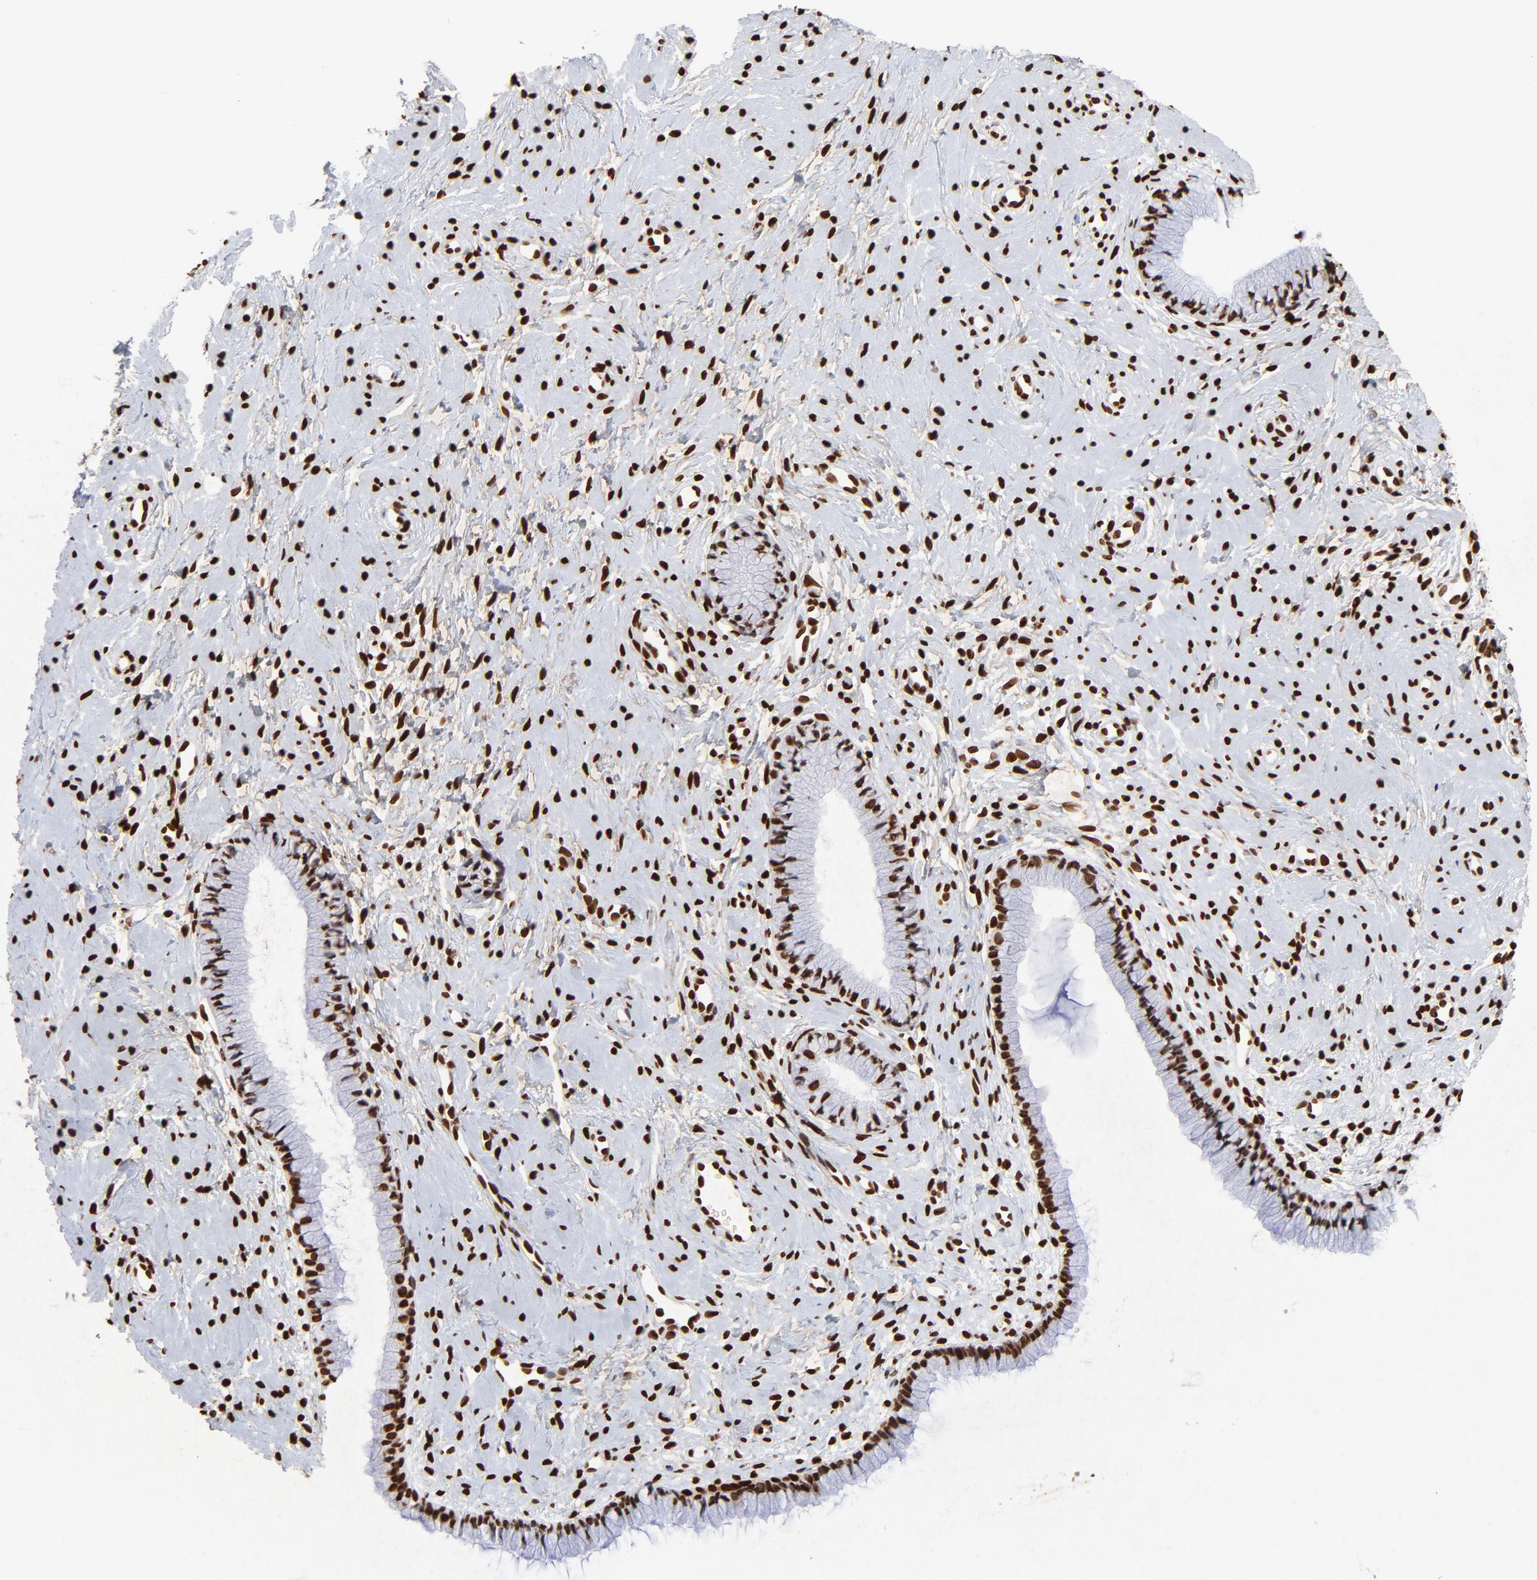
{"staining": {"intensity": "strong", "quantity": ">75%", "location": "nuclear"}, "tissue": "cervix", "cell_type": "Glandular cells", "image_type": "normal", "snomed": [{"axis": "morphology", "description": "Normal tissue, NOS"}, {"axis": "topography", "description": "Cervix"}], "caption": "A brown stain highlights strong nuclear staining of a protein in glandular cells of unremarkable cervix.", "gene": "FBH1", "patient": {"sex": "female", "age": 46}}